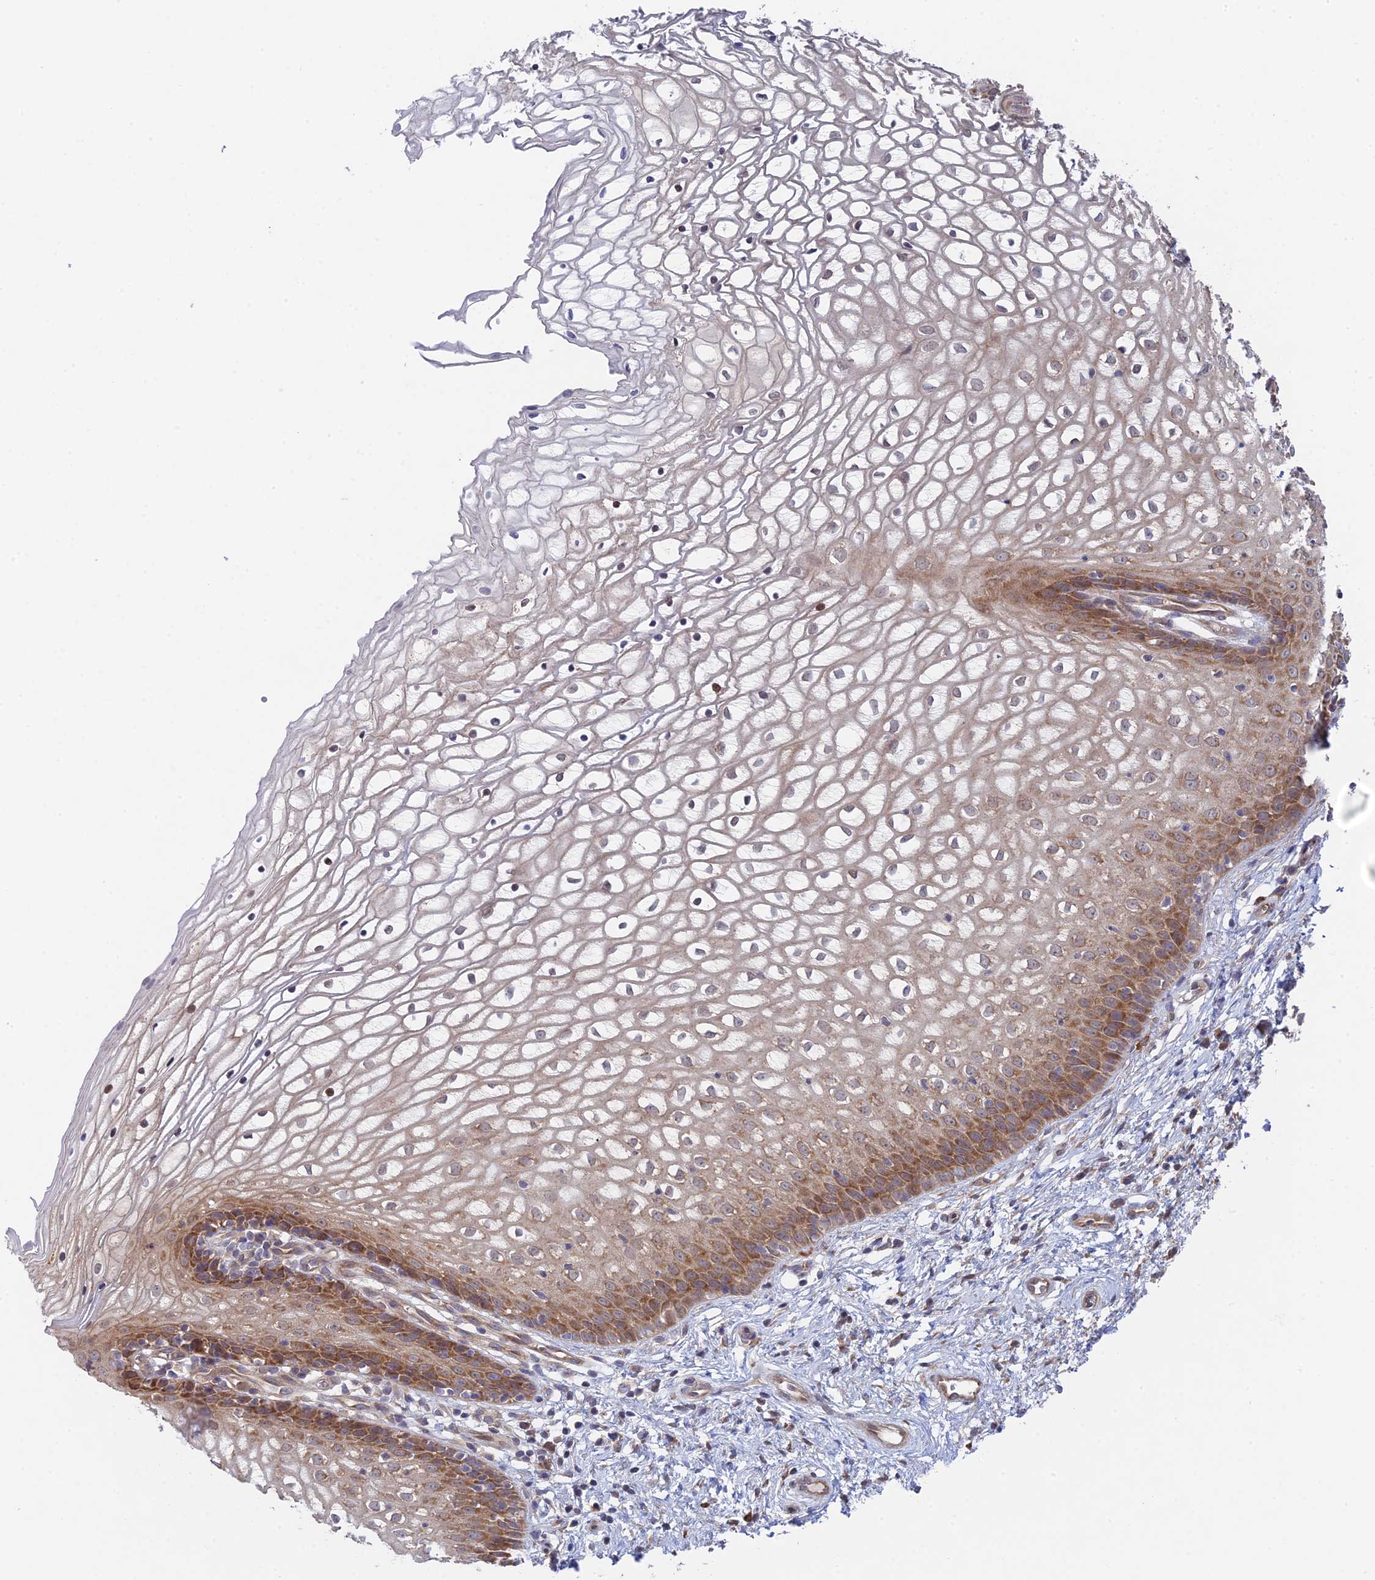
{"staining": {"intensity": "moderate", "quantity": "25%-75%", "location": "cytoplasmic/membranous"}, "tissue": "vagina", "cell_type": "Squamous epithelial cells", "image_type": "normal", "snomed": [{"axis": "morphology", "description": "Normal tissue, NOS"}, {"axis": "topography", "description": "Vagina"}], "caption": "Approximately 25%-75% of squamous epithelial cells in normal human vagina reveal moderate cytoplasmic/membranous protein expression as visualized by brown immunohistochemical staining.", "gene": "INCA1", "patient": {"sex": "female", "age": 34}}